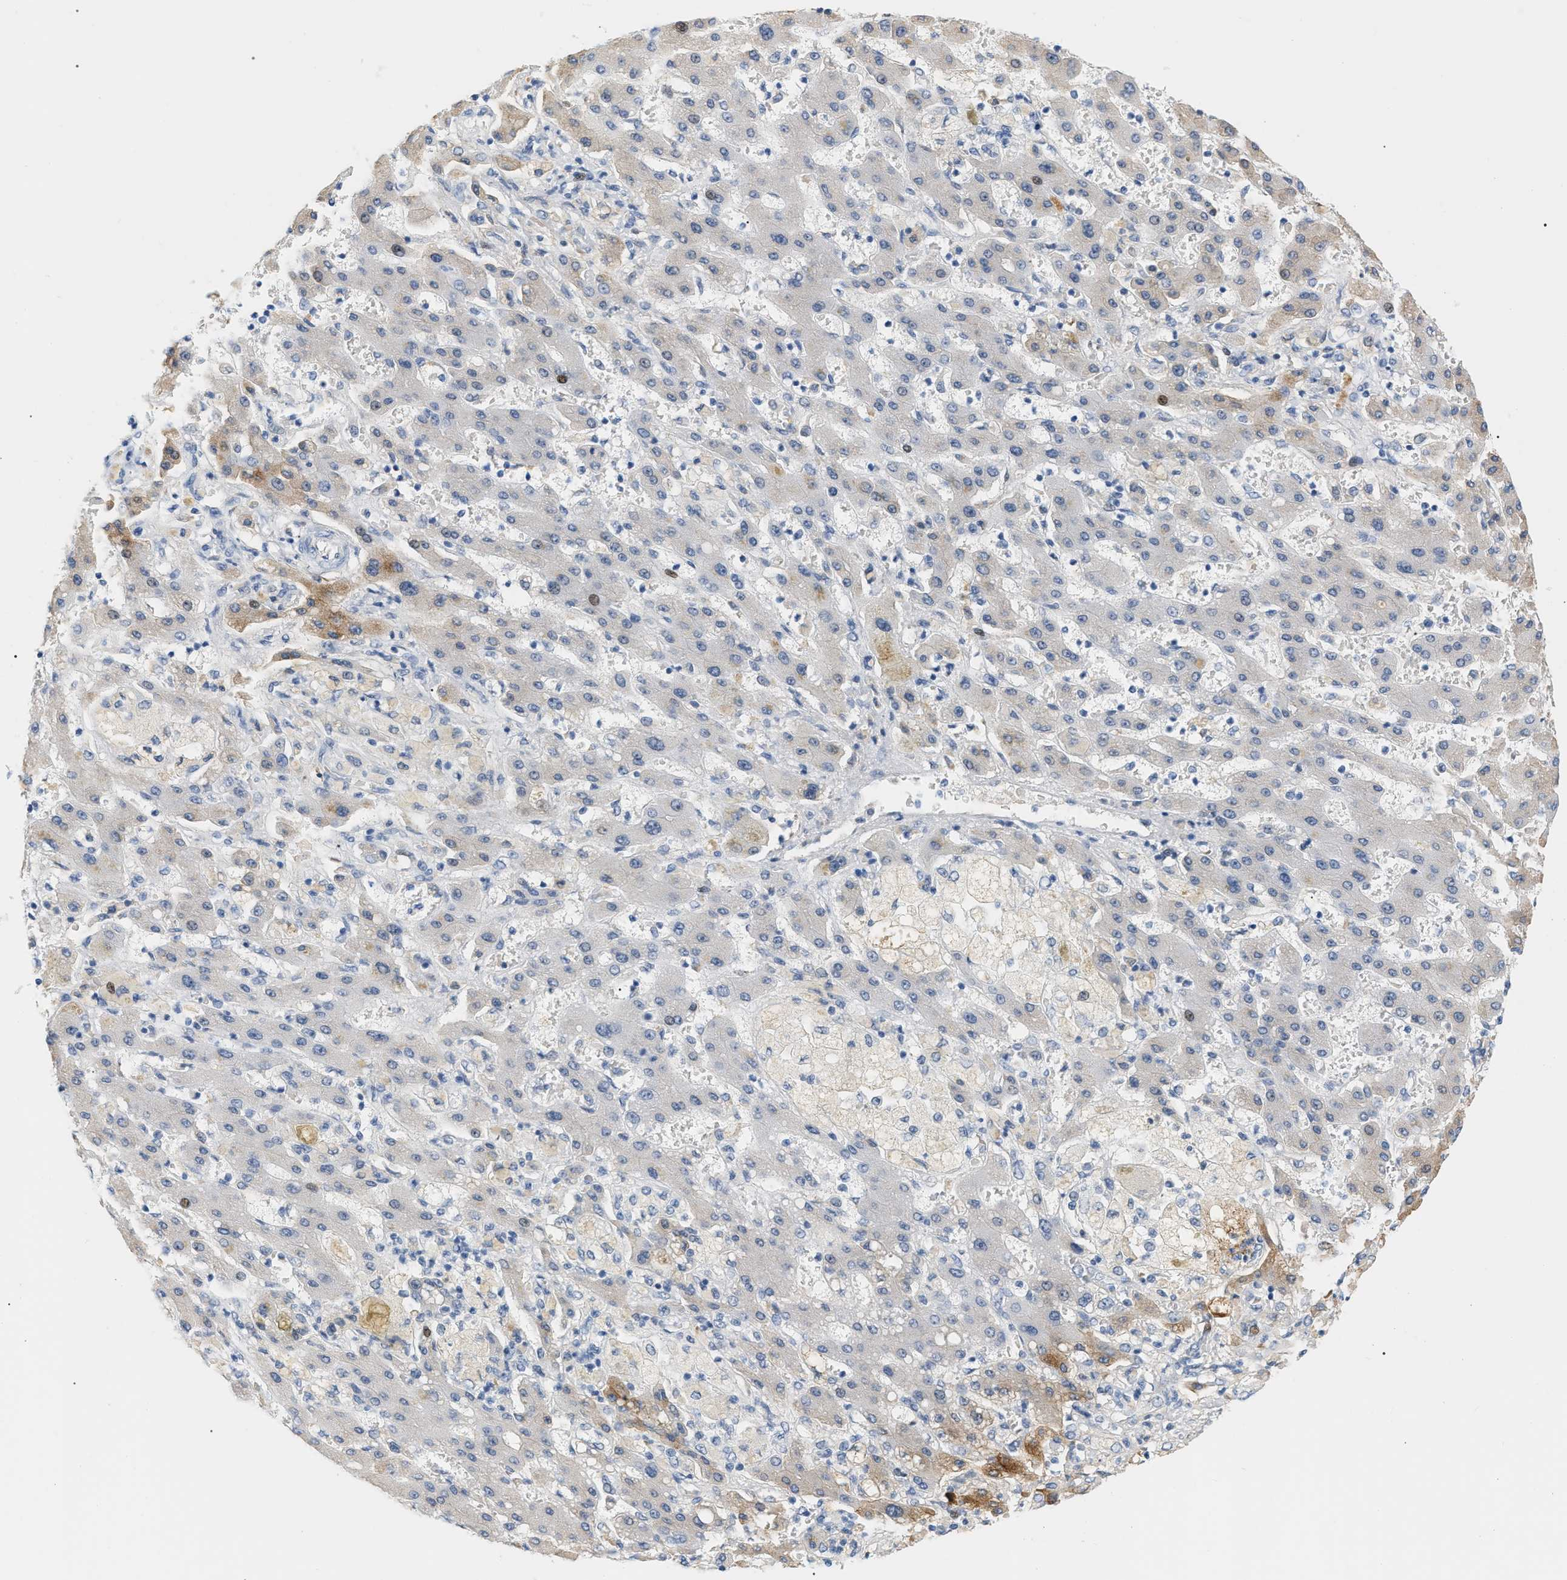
{"staining": {"intensity": "negative", "quantity": "none", "location": "none"}, "tissue": "liver cancer", "cell_type": "Tumor cells", "image_type": "cancer", "snomed": [{"axis": "morphology", "description": "Cholangiocarcinoma"}, {"axis": "topography", "description": "Liver"}], "caption": "An image of cholangiocarcinoma (liver) stained for a protein exhibits no brown staining in tumor cells.", "gene": "CFH", "patient": {"sex": "male", "age": 50}}